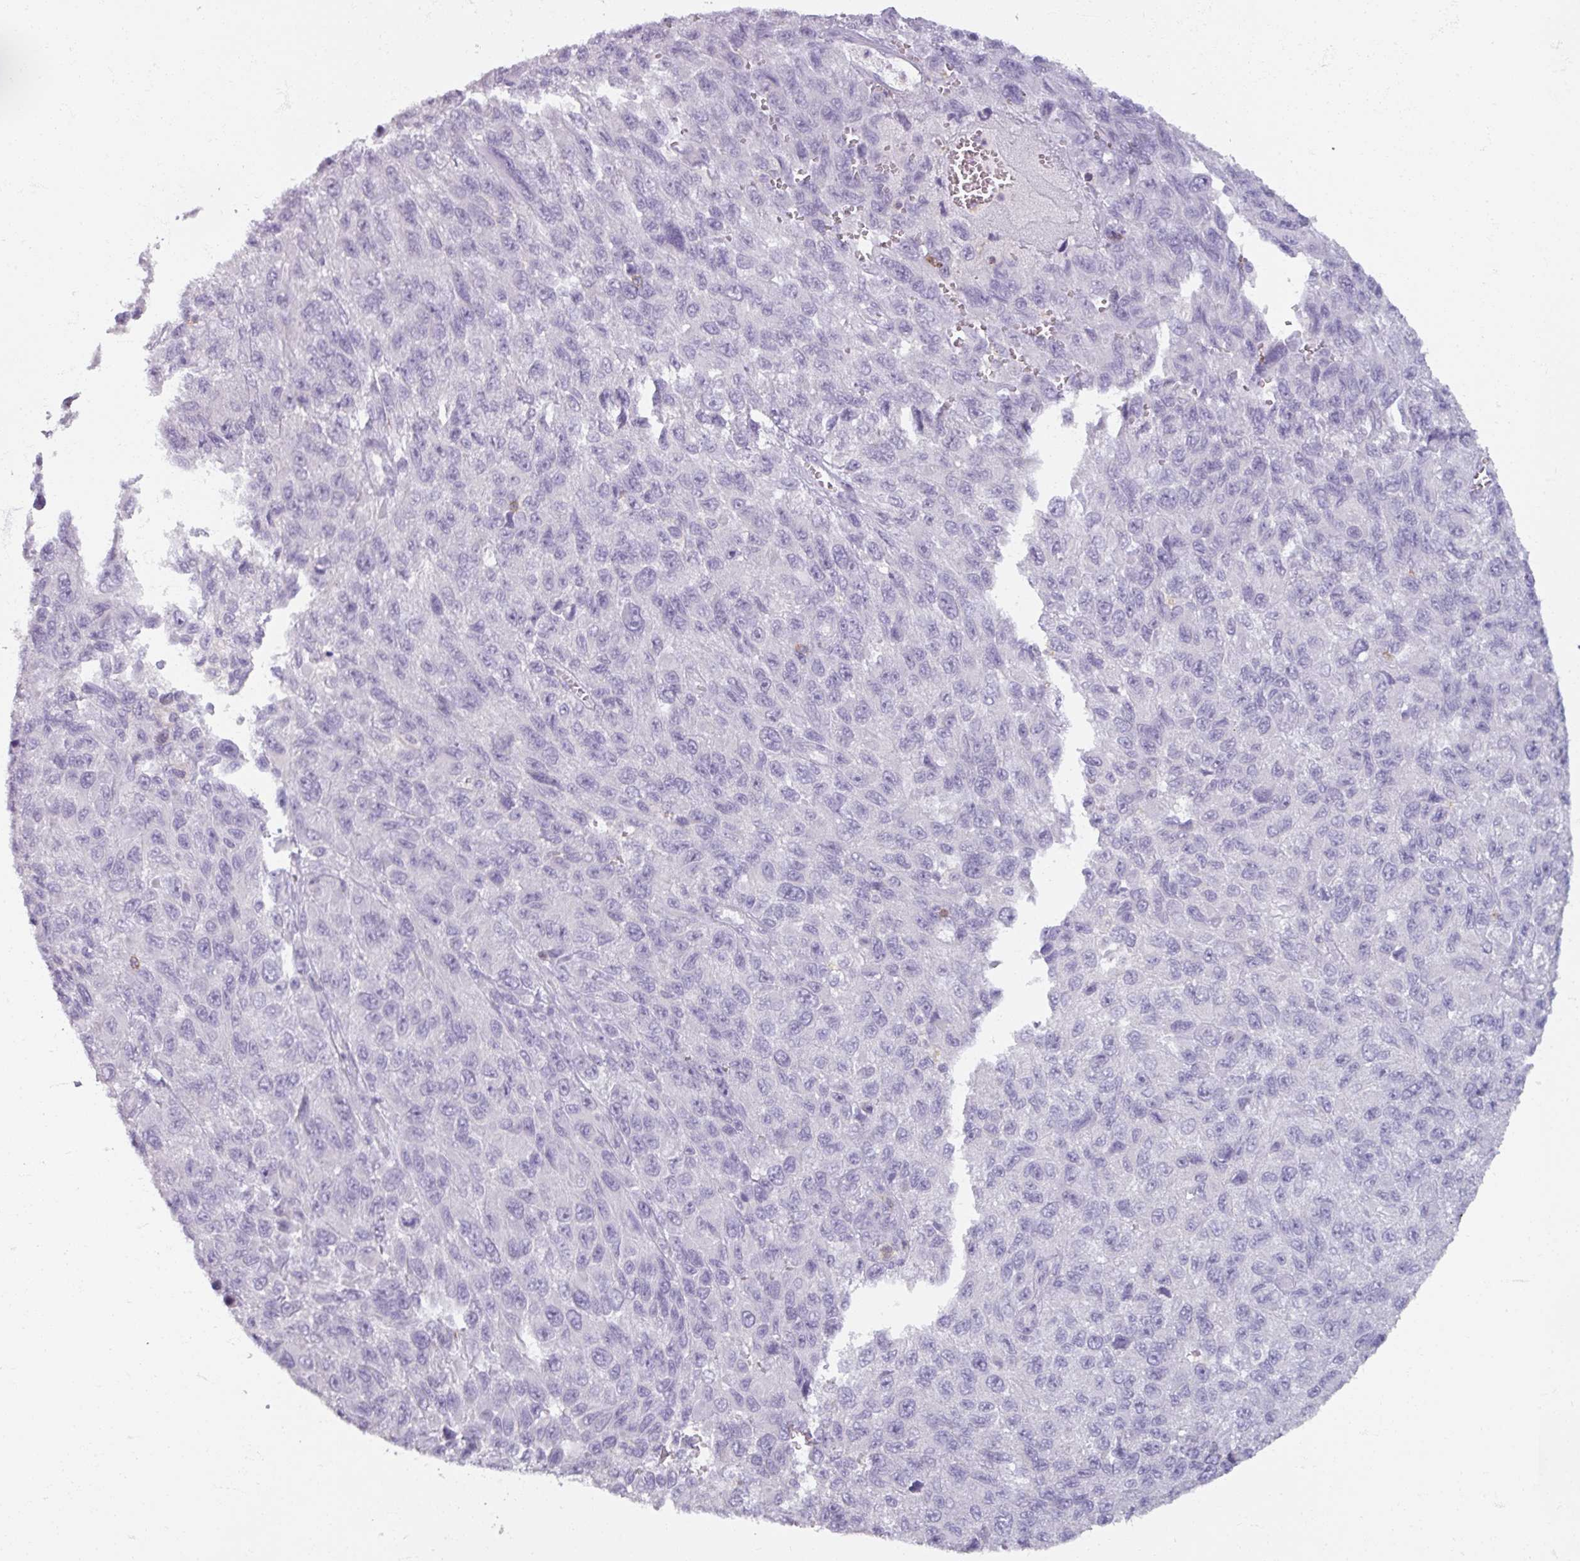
{"staining": {"intensity": "negative", "quantity": "none", "location": "none"}, "tissue": "melanoma", "cell_type": "Tumor cells", "image_type": "cancer", "snomed": [{"axis": "morphology", "description": "Normal tissue, NOS"}, {"axis": "morphology", "description": "Malignant melanoma, NOS"}, {"axis": "topography", "description": "Skin"}], "caption": "This is an immunohistochemistry (IHC) photomicrograph of melanoma. There is no staining in tumor cells.", "gene": "PTPRC", "patient": {"sex": "female", "age": 96}}